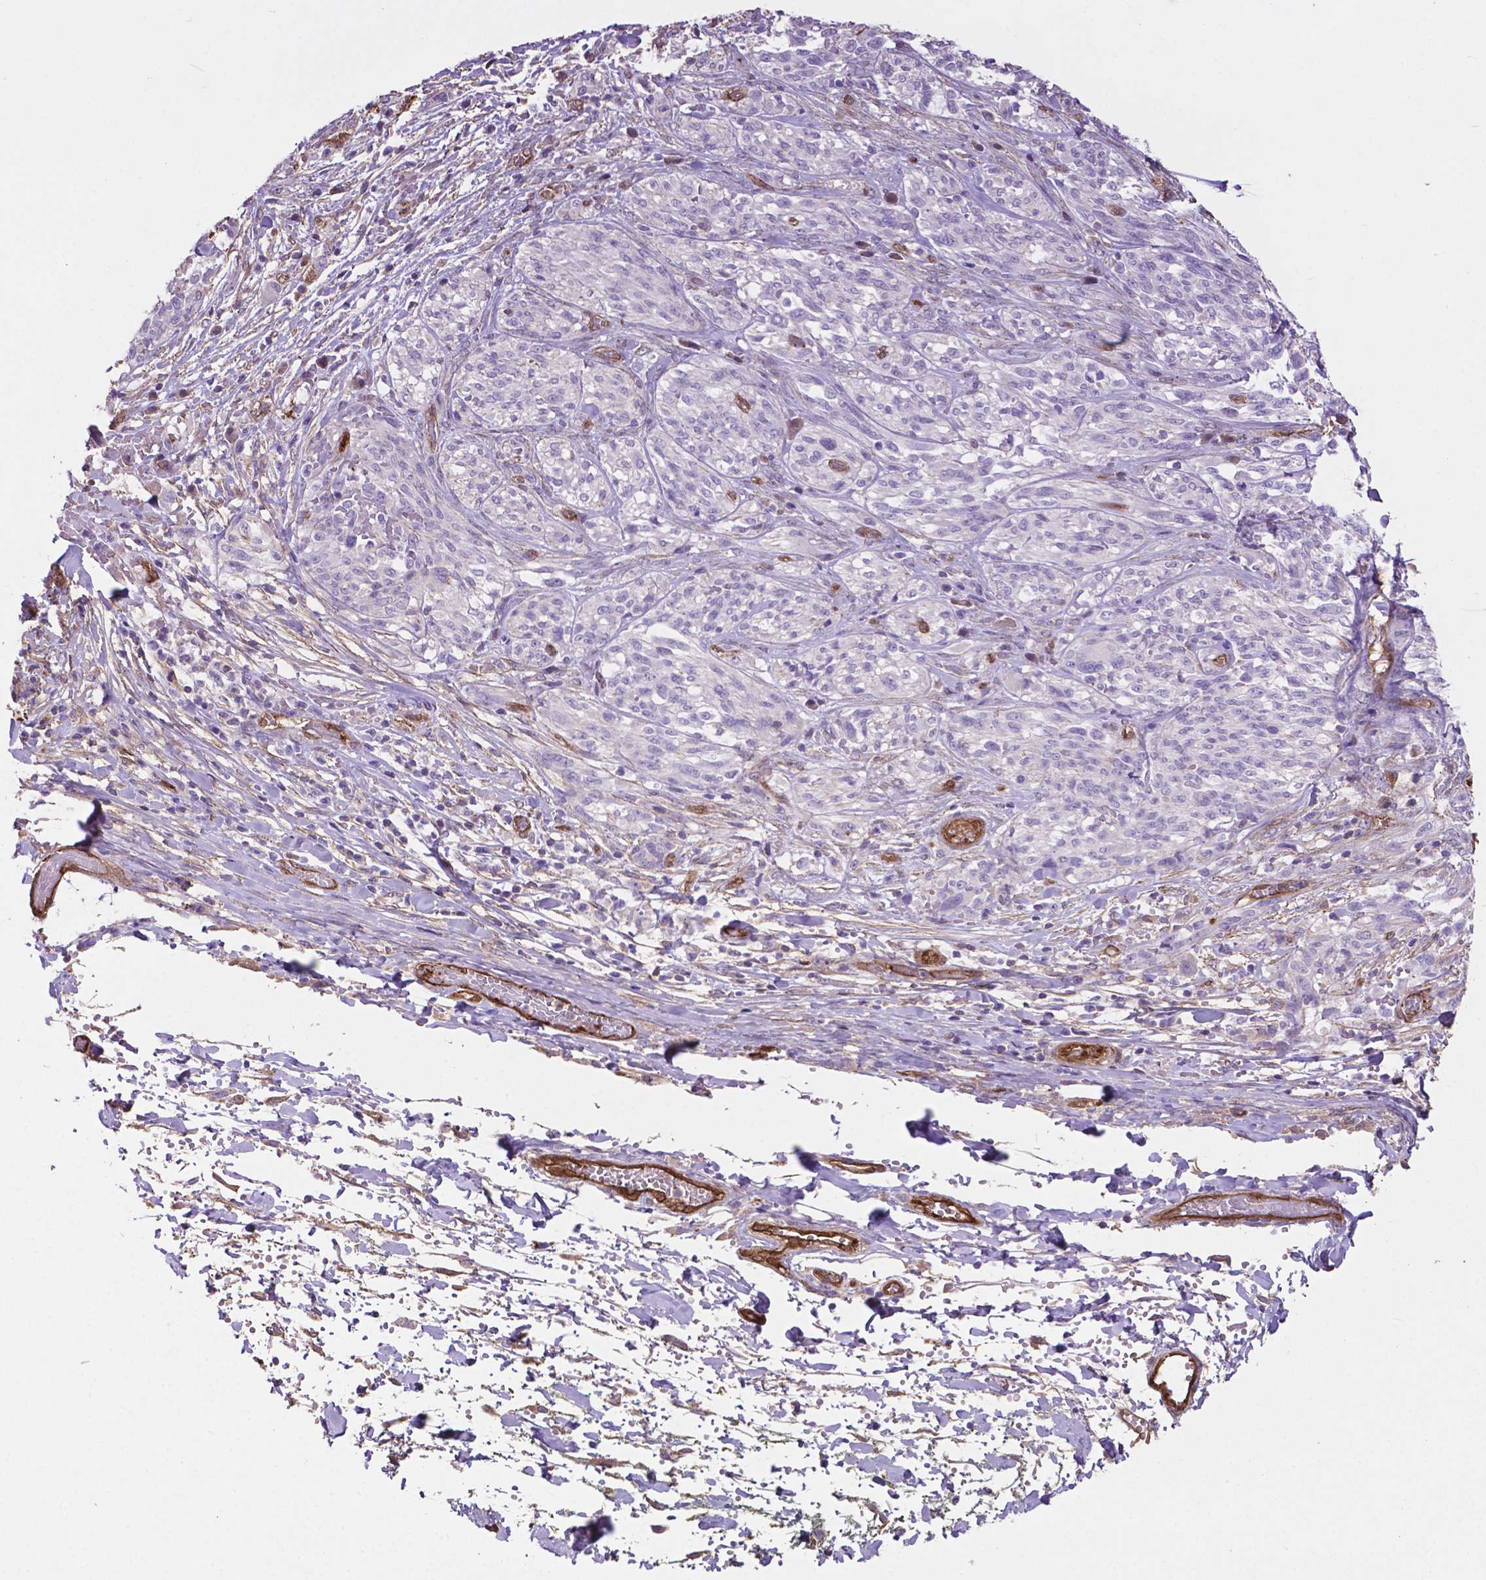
{"staining": {"intensity": "negative", "quantity": "none", "location": "none"}, "tissue": "melanoma", "cell_type": "Tumor cells", "image_type": "cancer", "snomed": [{"axis": "morphology", "description": "Malignant melanoma, NOS"}, {"axis": "topography", "description": "Skin"}], "caption": "Tumor cells are negative for protein expression in human malignant melanoma. (IHC, brightfield microscopy, high magnification).", "gene": "PDLIM1", "patient": {"sex": "female", "age": 91}}